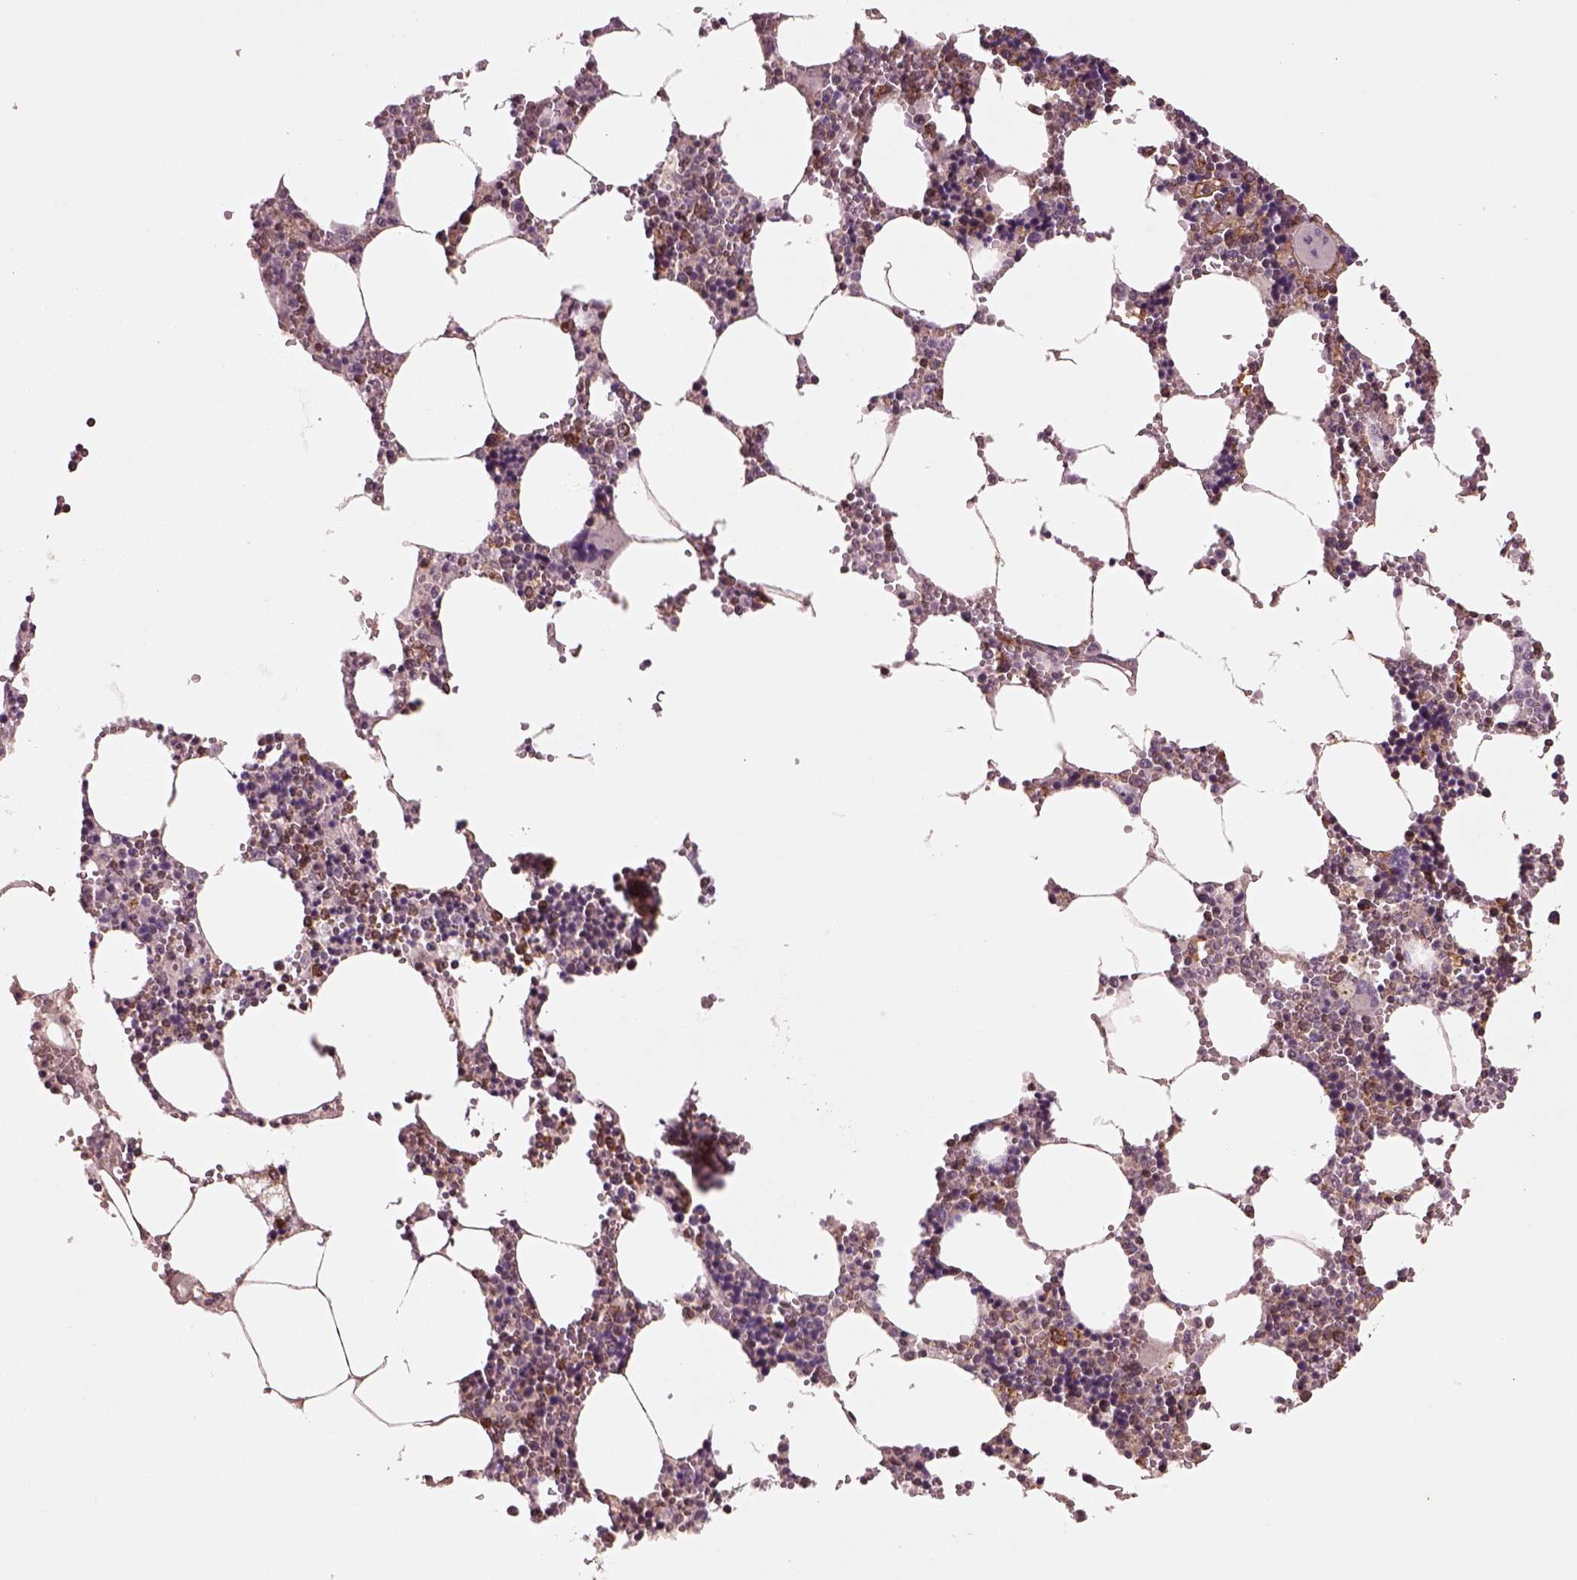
{"staining": {"intensity": "strong", "quantity": "<25%", "location": "cytoplasmic/membranous"}, "tissue": "bone marrow", "cell_type": "Hematopoietic cells", "image_type": "normal", "snomed": [{"axis": "morphology", "description": "Normal tissue, NOS"}, {"axis": "topography", "description": "Bone marrow"}], "caption": "Immunohistochemistry histopathology image of benign human bone marrow stained for a protein (brown), which demonstrates medium levels of strong cytoplasmic/membranous expression in about <25% of hematopoietic cells.", "gene": "WASHC2A", "patient": {"sex": "male", "age": 54}}